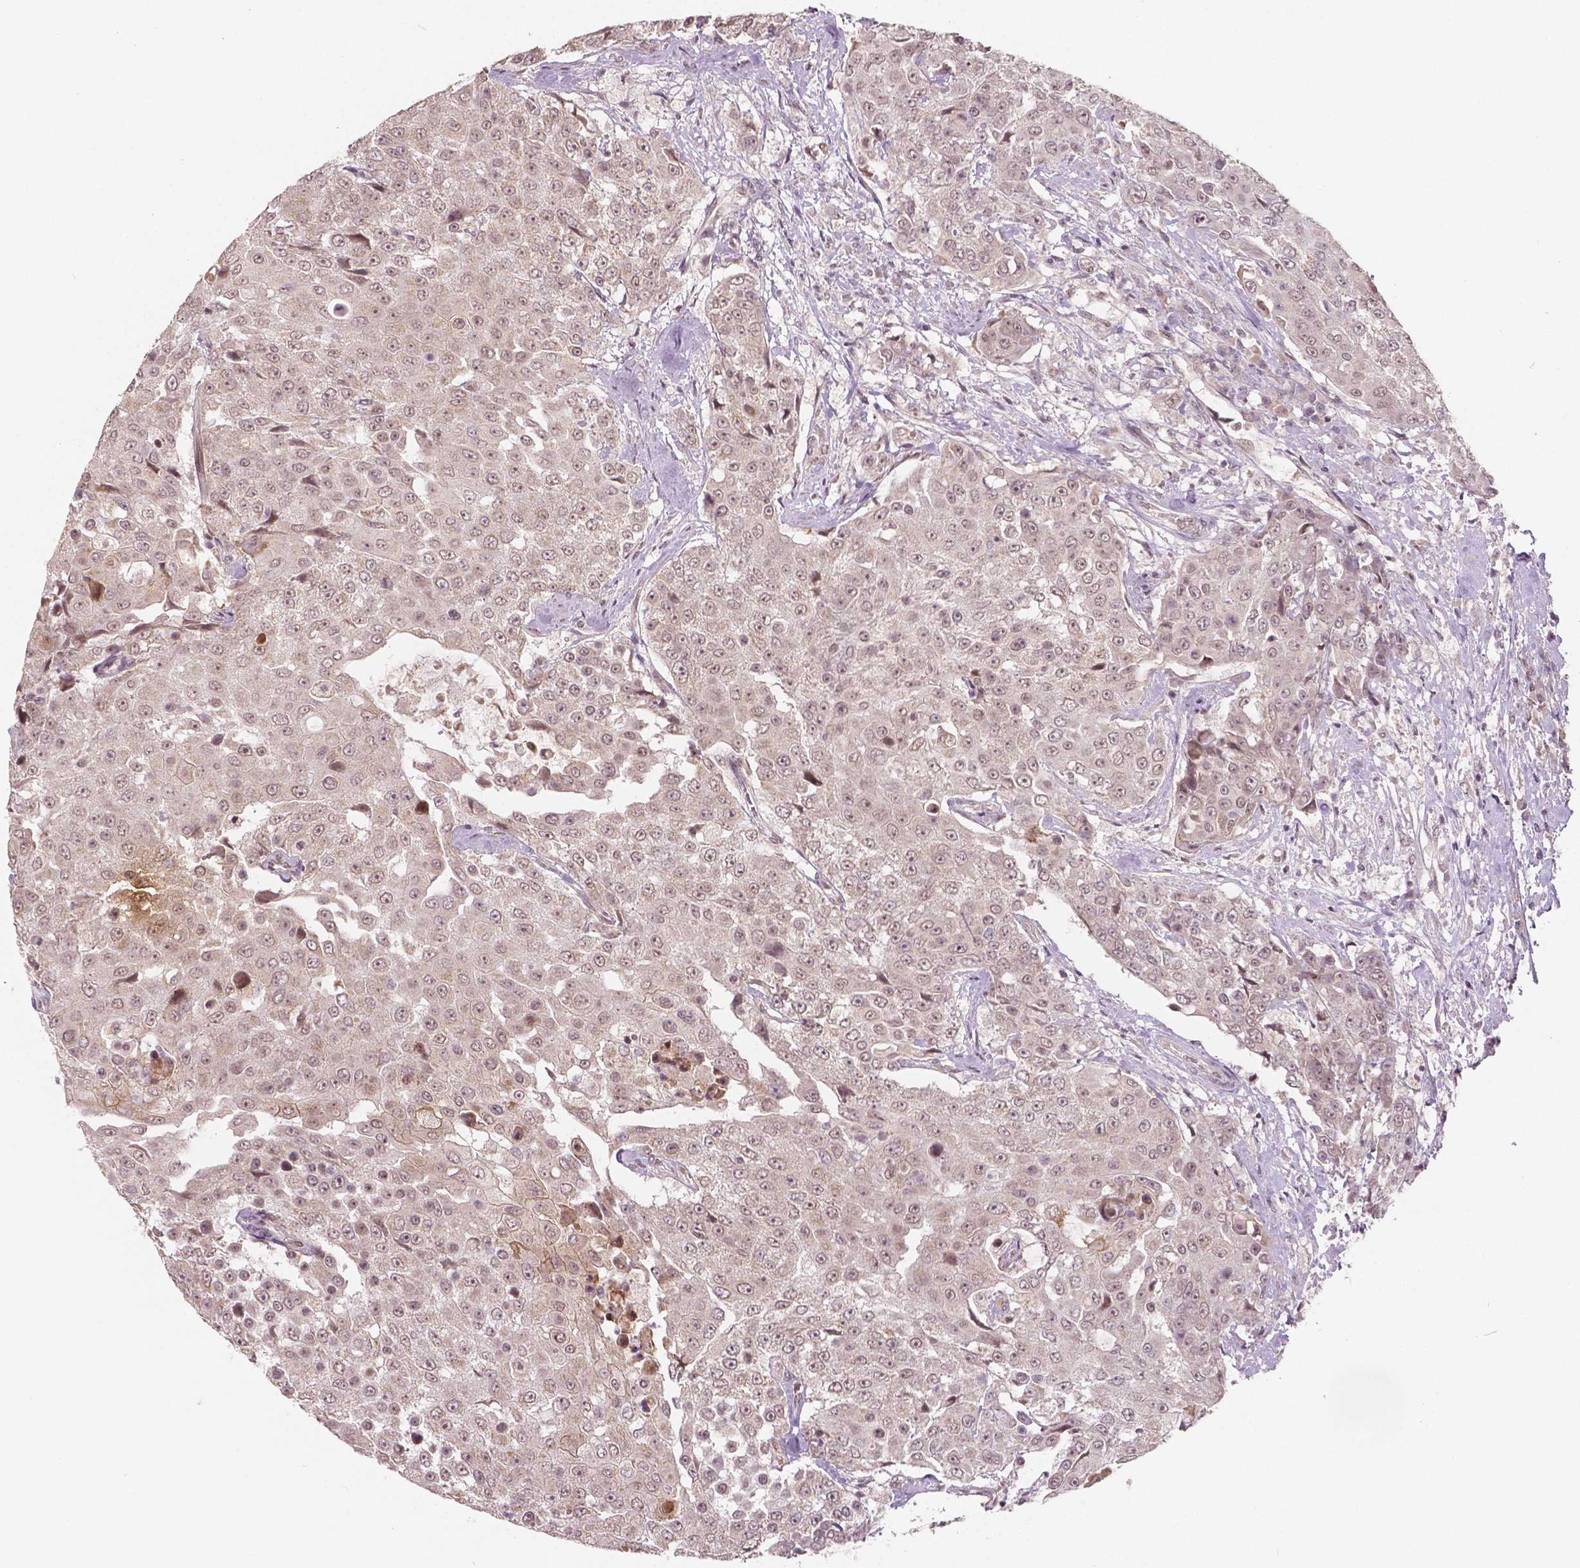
{"staining": {"intensity": "negative", "quantity": "none", "location": "none"}, "tissue": "urothelial cancer", "cell_type": "Tumor cells", "image_type": "cancer", "snomed": [{"axis": "morphology", "description": "Urothelial carcinoma, High grade"}, {"axis": "topography", "description": "Urinary bladder"}], "caption": "Tumor cells show no significant protein expression in urothelial cancer.", "gene": "HMBOX1", "patient": {"sex": "female", "age": 63}}